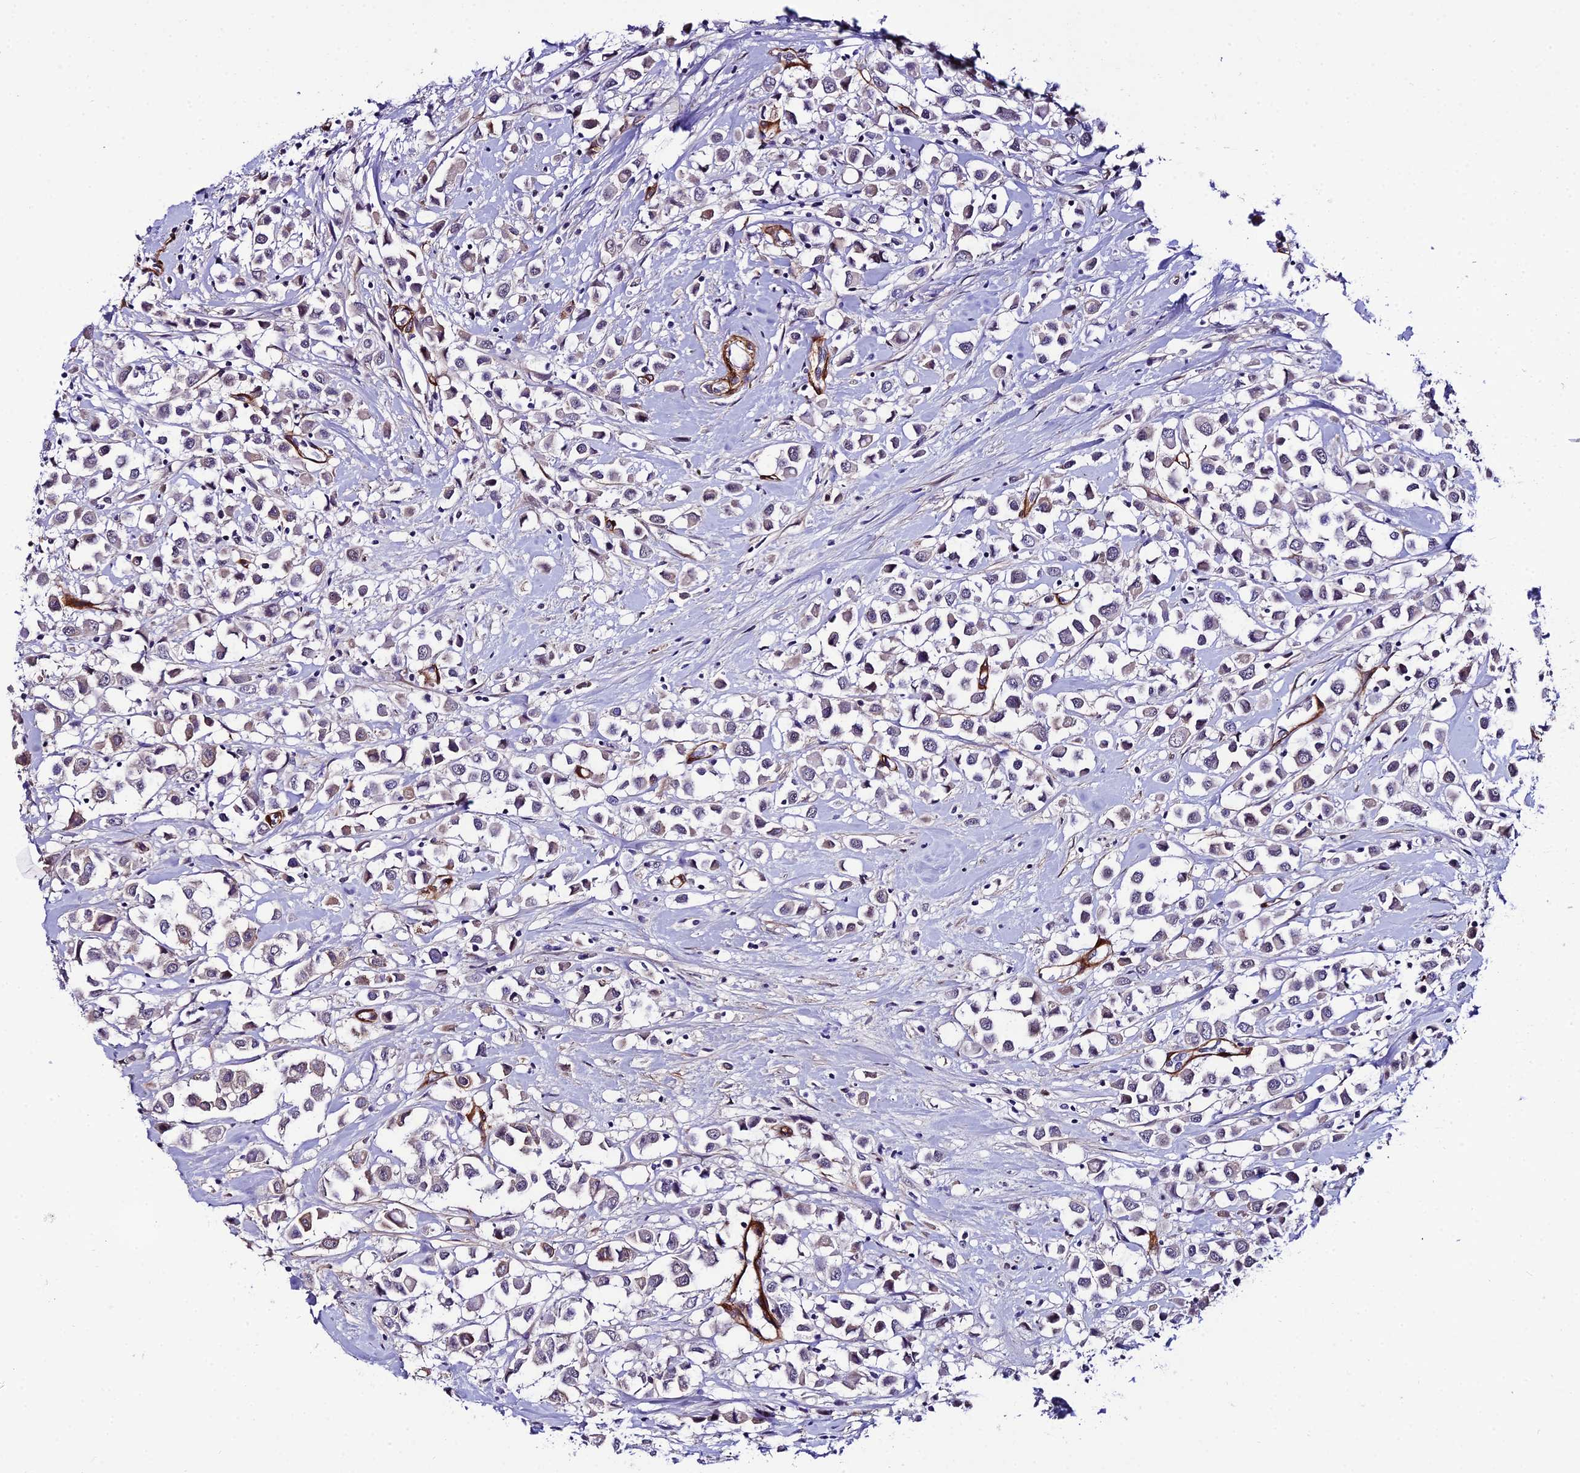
{"staining": {"intensity": "negative", "quantity": "none", "location": "none"}, "tissue": "breast cancer", "cell_type": "Tumor cells", "image_type": "cancer", "snomed": [{"axis": "morphology", "description": "Duct carcinoma"}, {"axis": "topography", "description": "Breast"}], "caption": "A micrograph of human breast invasive ductal carcinoma is negative for staining in tumor cells.", "gene": "SYT15", "patient": {"sex": "female", "age": 61}}